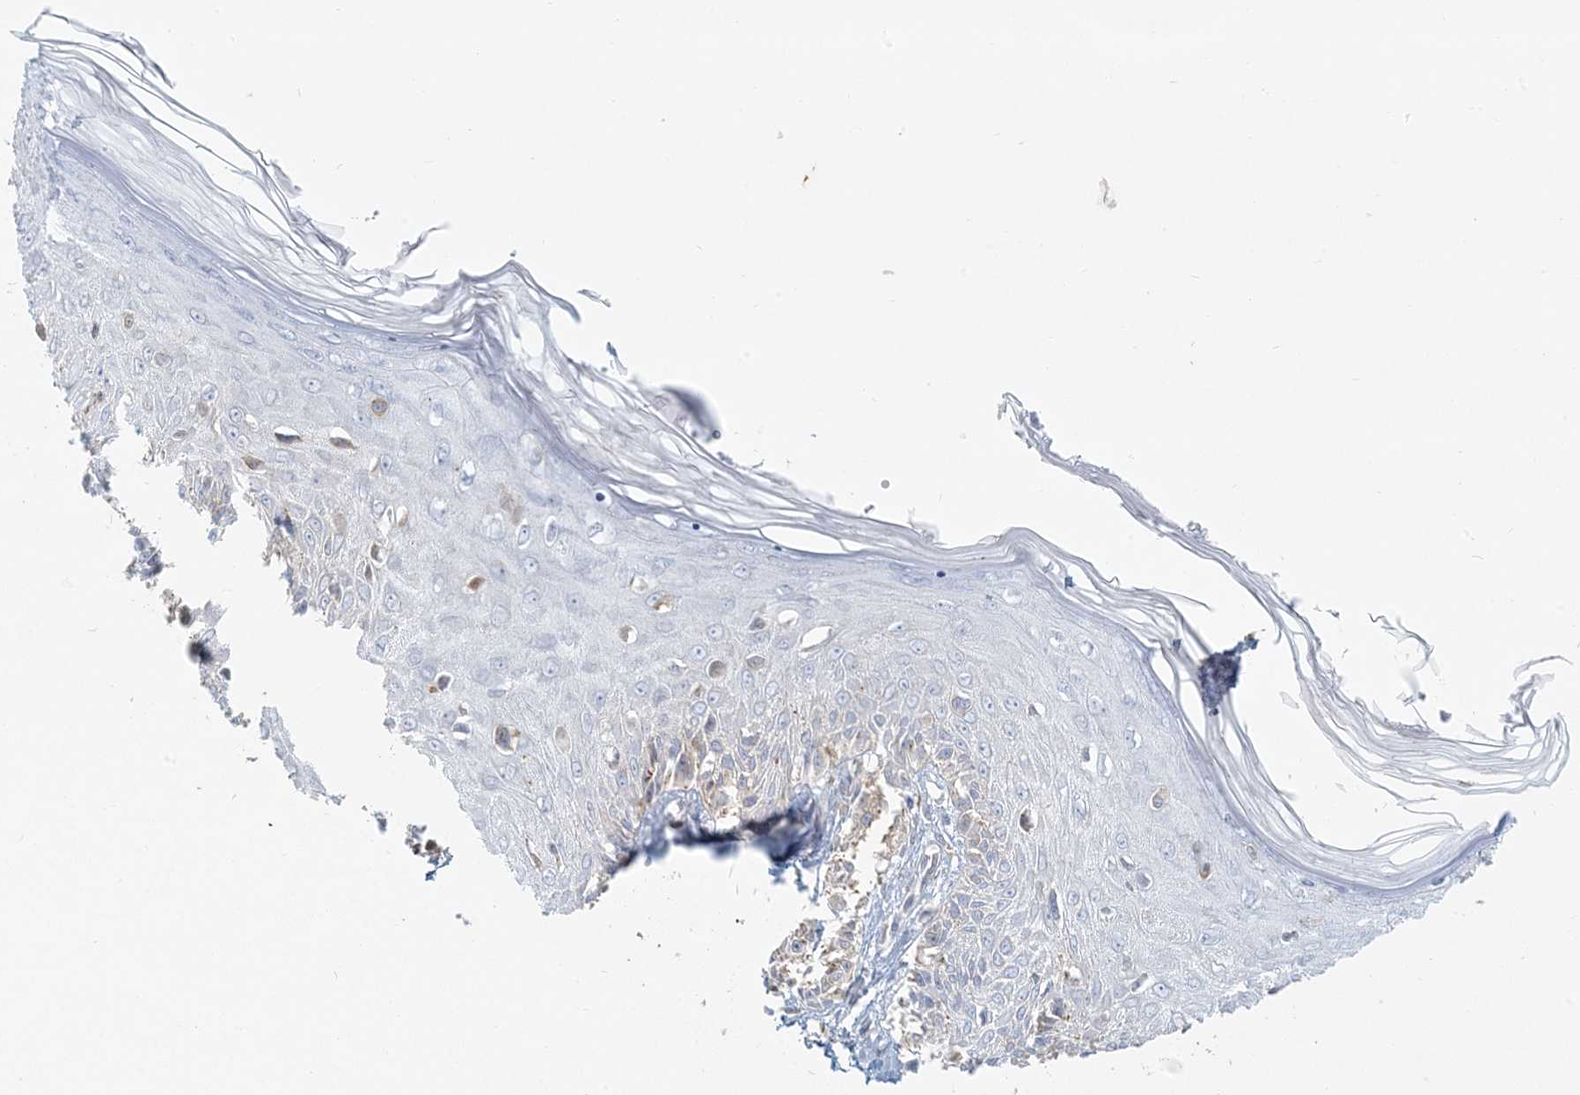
{"staining": {"intensity": "negative", "quantity": "none", "location": "none"}, "tissue": "melanoma", "cell_type": "Tumor cells", "image_type": "cancer", "snomed": [{"axis": "morphology", "description": "Malignant melanoma, NOS"}, {"axis": "topography", "description": "Skin"}], "caption": "Melanoma was stained to show a protein in brown. There is no significant expression in tumor cells.", "gene": "HACL1", "patient": {"sex": "male", "age": 53}}